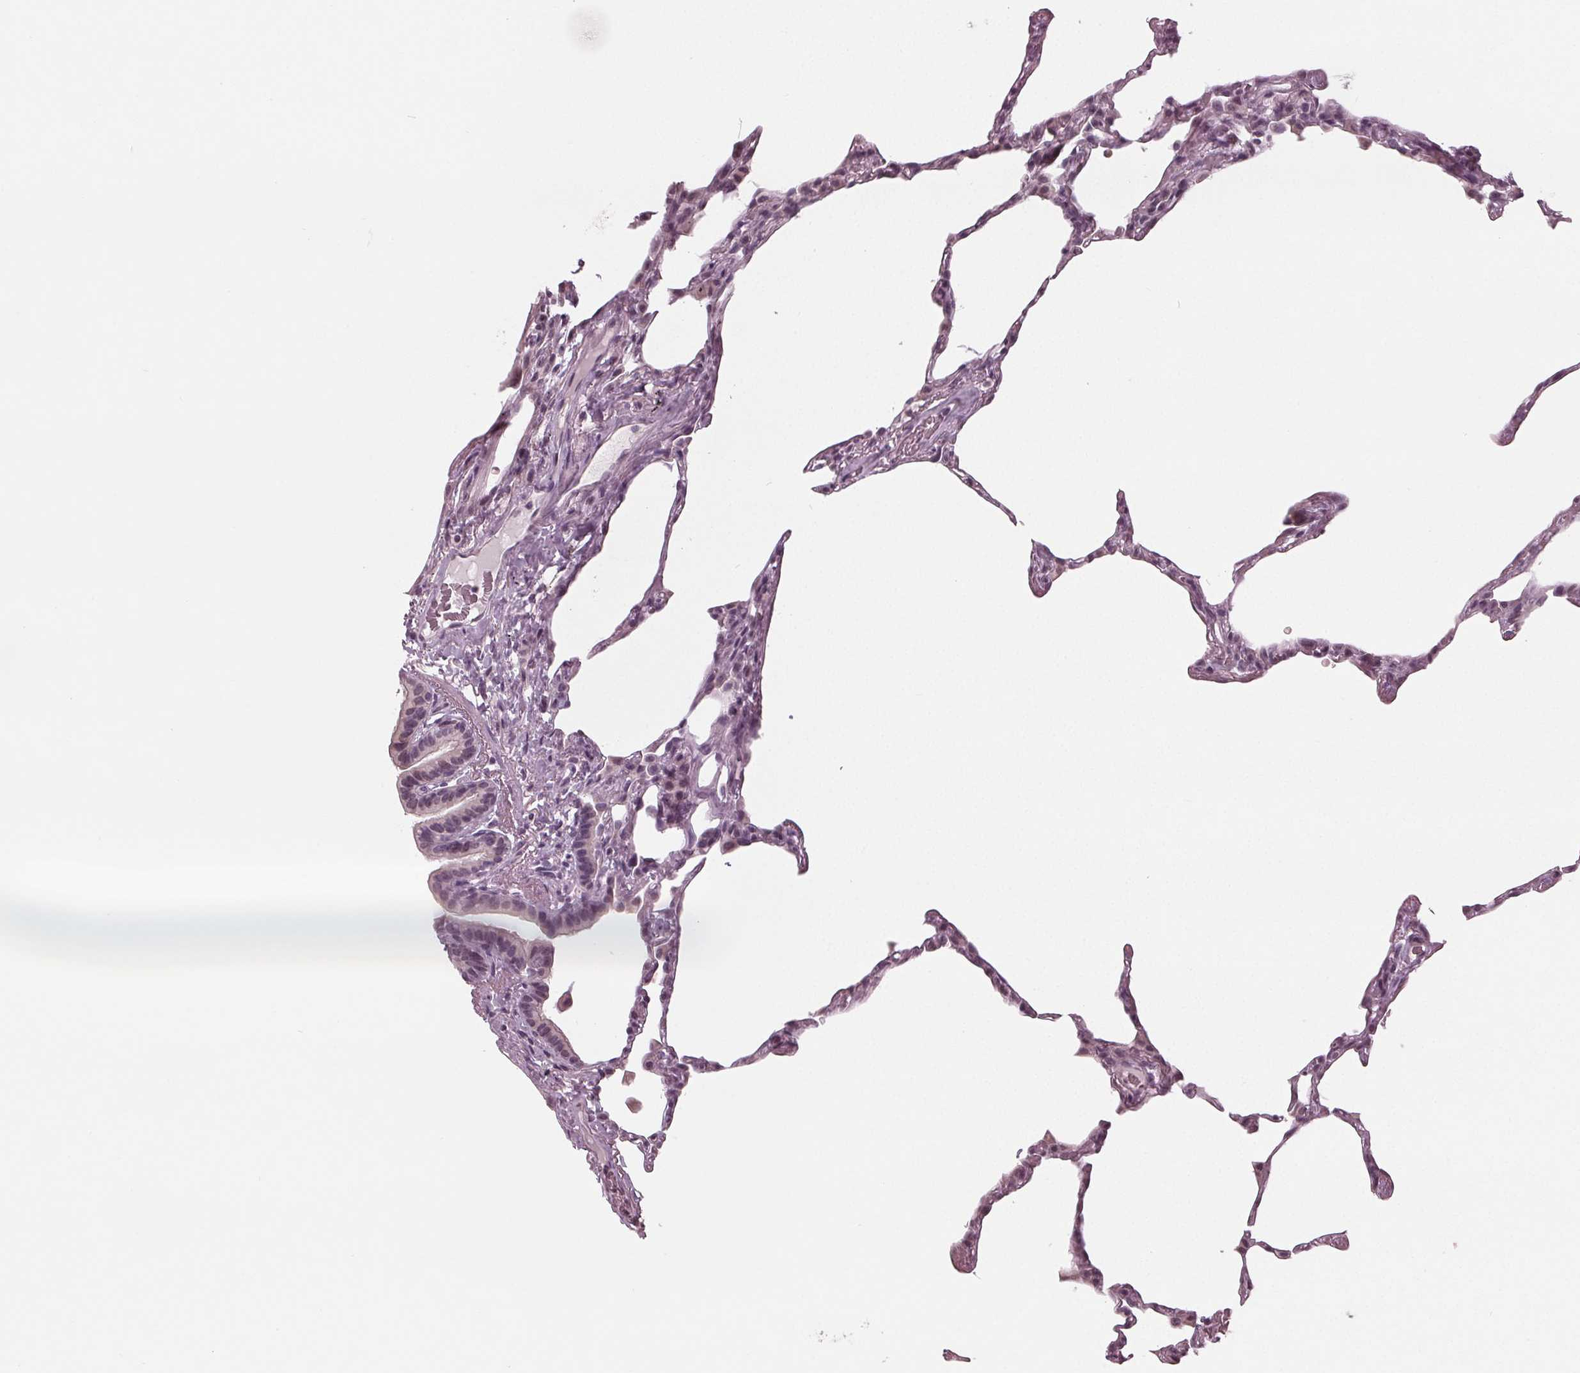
{"staining": {"intensity": "negative", "quantity": "none", "location": "none"}, "tissue": "lung", "cell_type": "Alveolar cells", "image_type": "normal", "snomed": [{"axis": "morphology", "description": "Normal tissue, NOS"}, {"axis": "topography", "description": "Lung"}], "caption": "Immunohistochemistry image of normal human lung stained for a protein (brown), which exhibits no staining in alveolar cells. (Brightfield microscopy of DAB (3,3'-diaminobenzidine) immunohistochemistry at high magnification).", "gene": "ADPRHL1", "patient": {"sex": "female", "age": 57}}